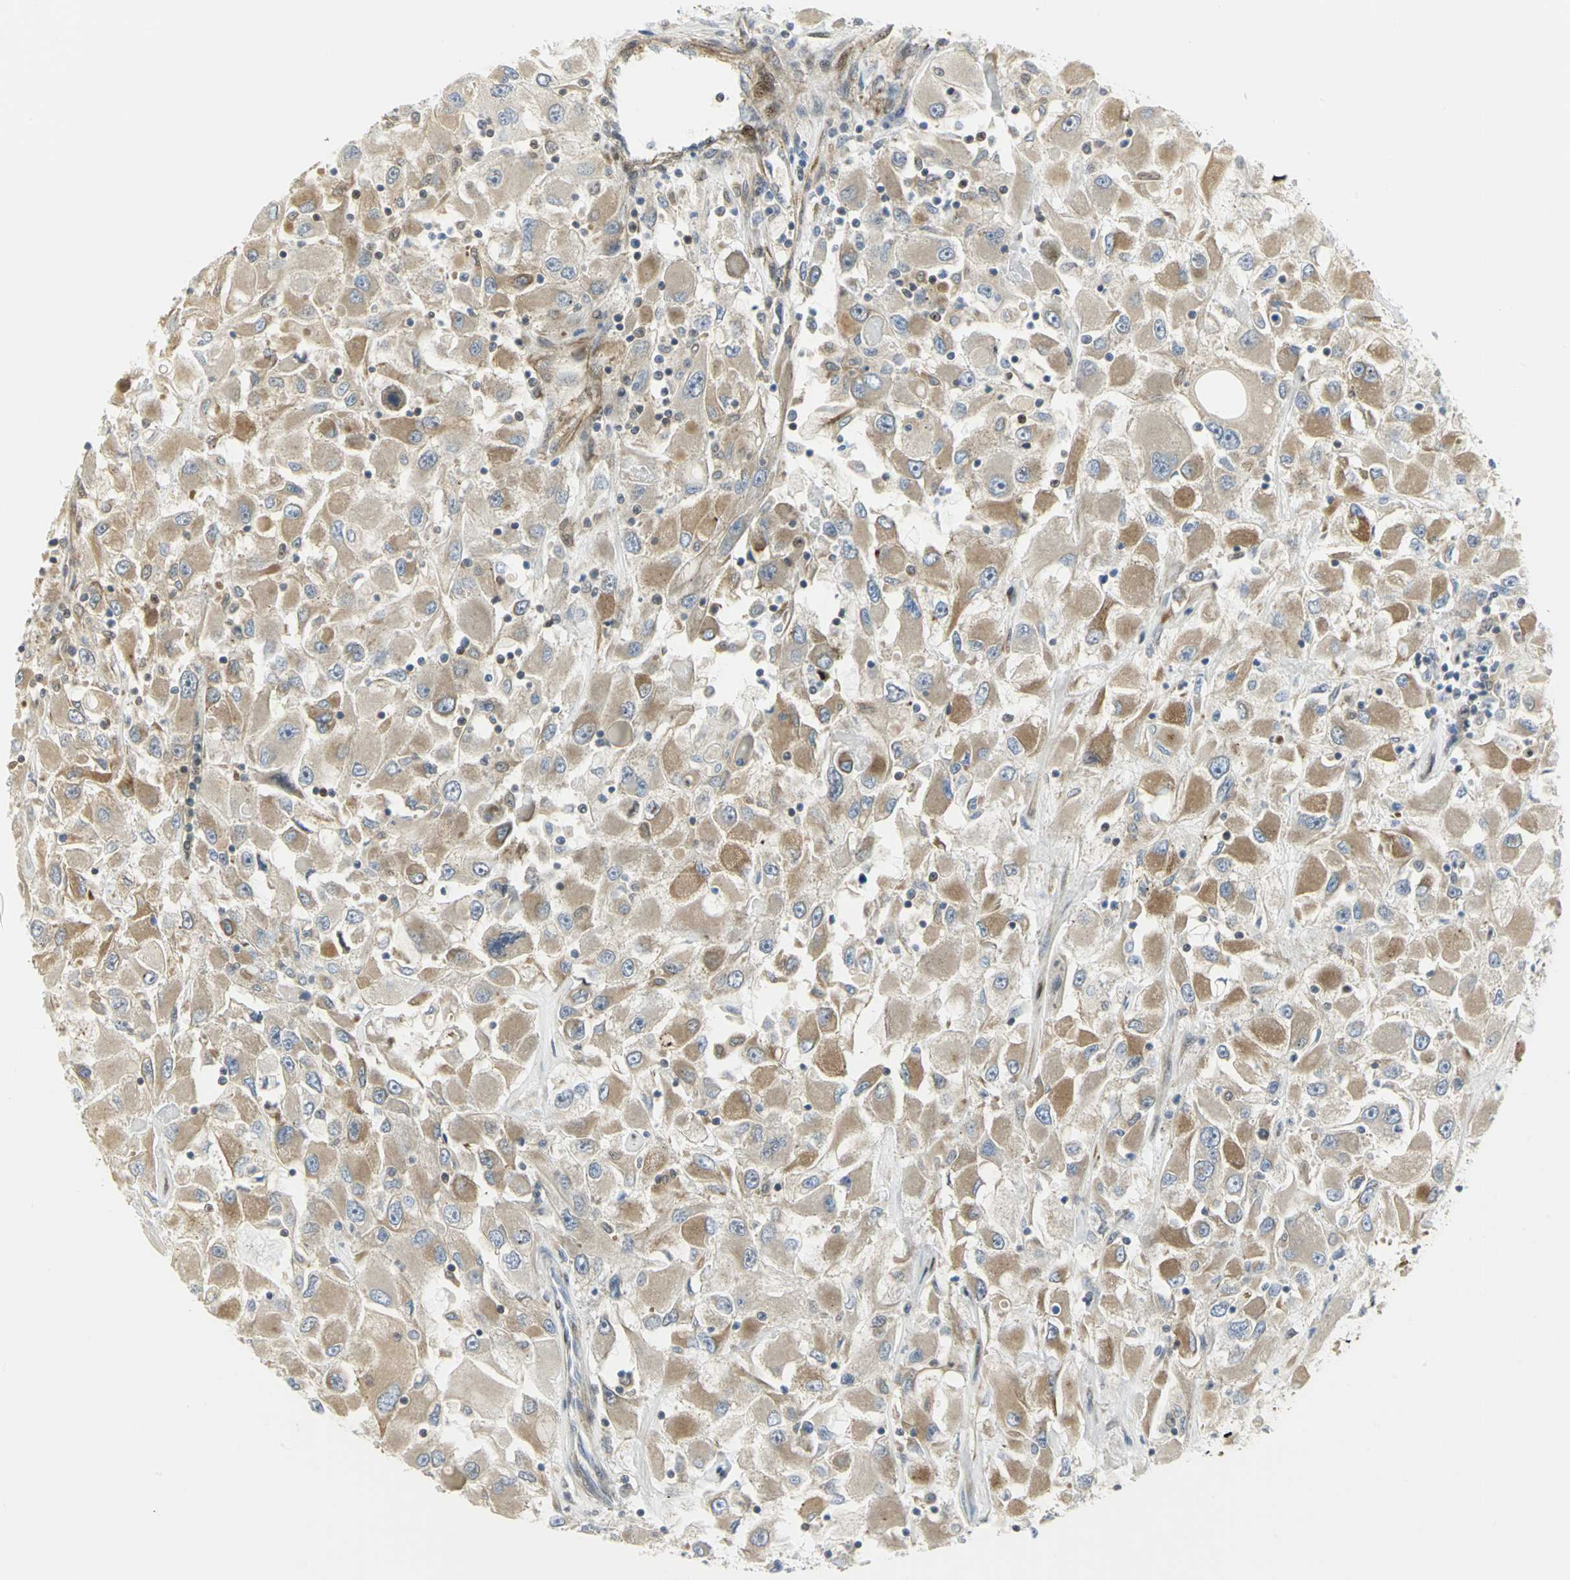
{"staining": {"intensity": "moderate", "quantity": ">75%", "location": "cytoplasmic/membranous"}, "tissue": "renal cancer", "cell_type": "Tumor cells", "image_type": "cancer", "snomed": [{"axis": "morphology", "description": "Adenocarcinoma, NOS"}, {"axis": "topography", "description": "Kidney"}], "caption": "Renal adenocarcinoma stained with a brown dye displays moderate cytoplasmic/membranous positive staining in approximately >75% of tumor cells.", "gene": "EEA1", "patient": {"sex": "female", "age": 52}}